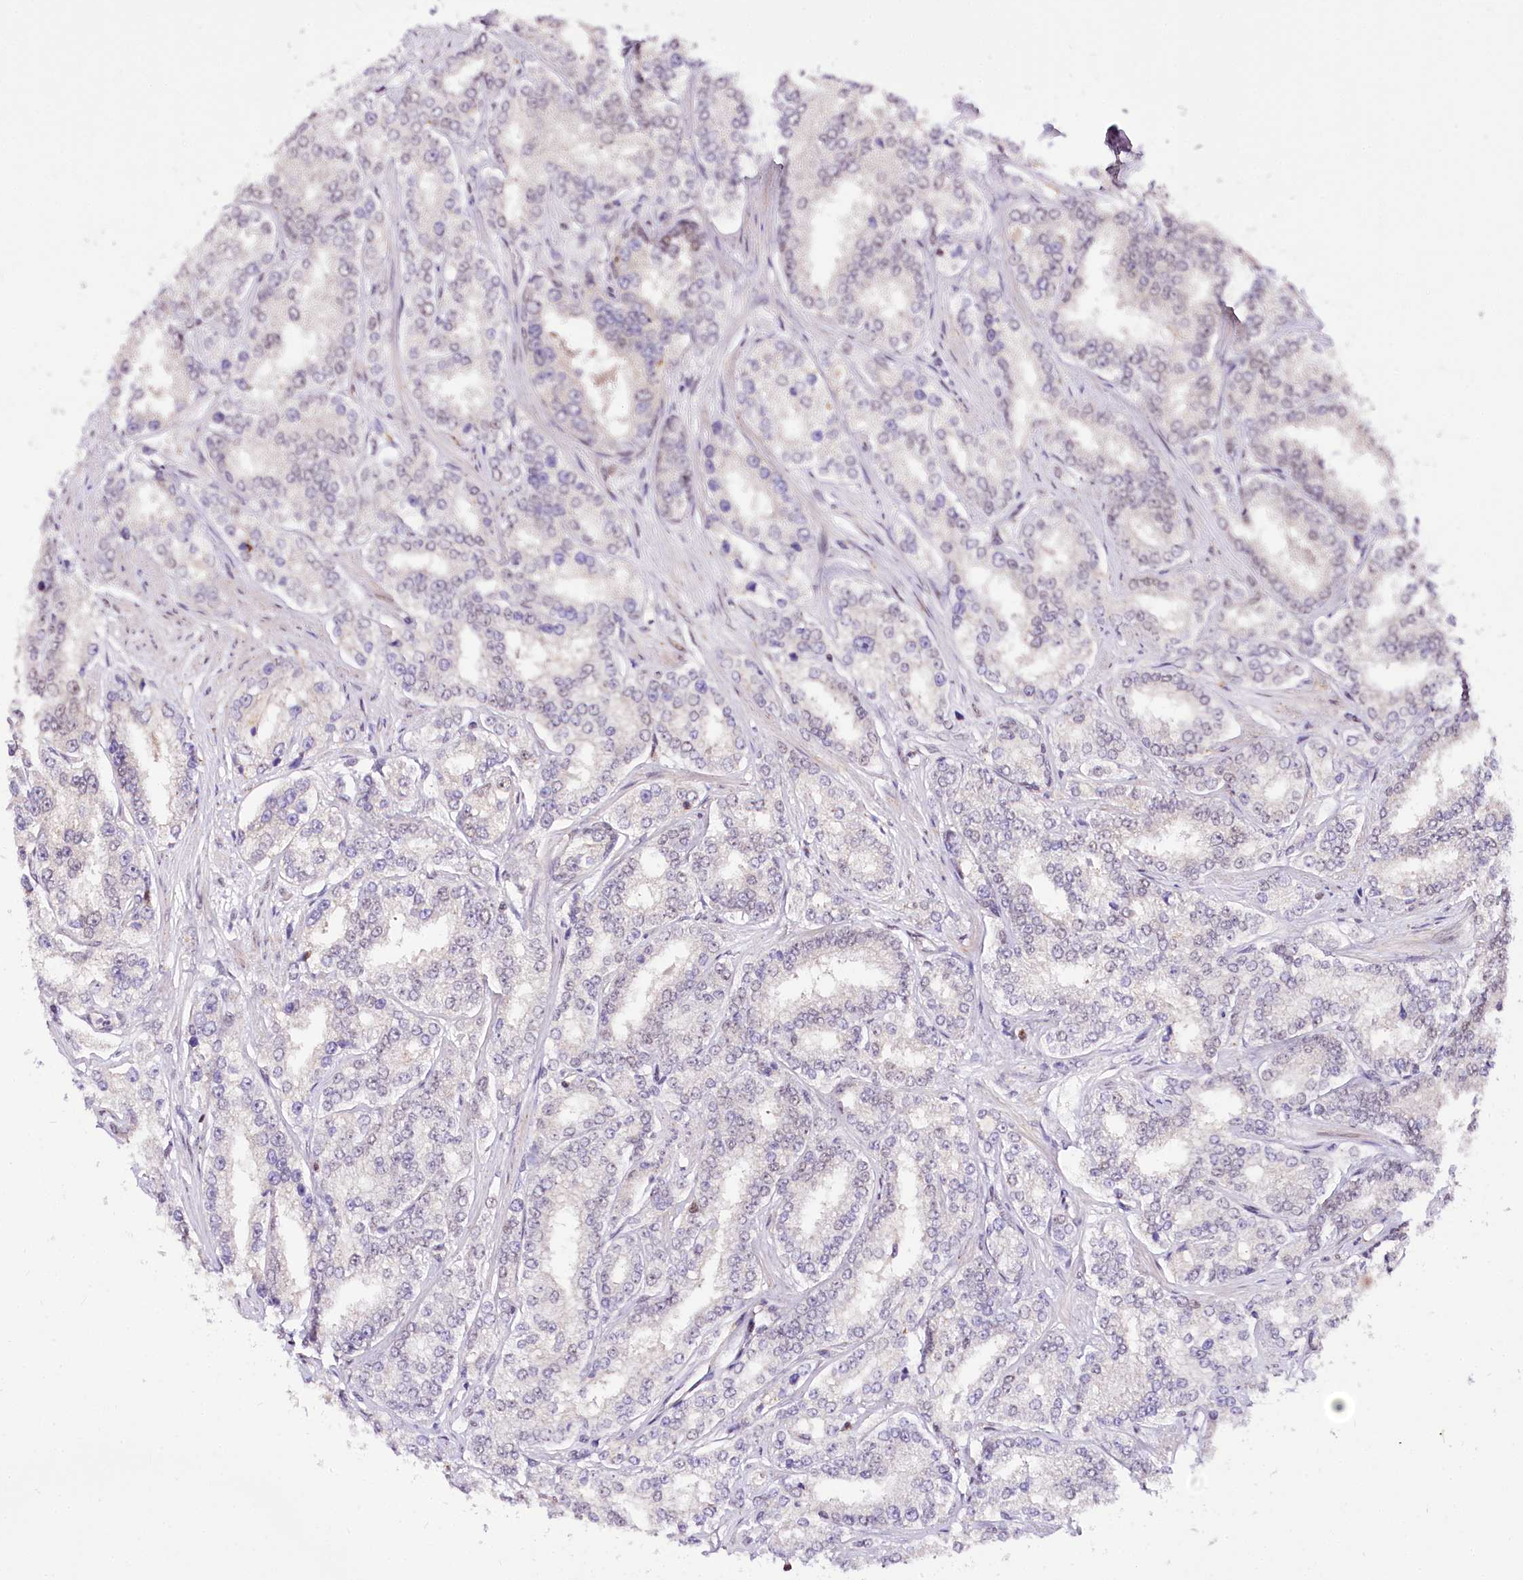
{"staining": {"intensity": "weak", "quantity": "<25%", "location": "nuclear"}, "tissue": "prostate cancer", "cell_type": "Tumor cells", "image_type": "cancer", "snomed": [{"axis": "morphology", "description": "Normal tissue, NOS"}, {"axis": "morphology", "description": "Adenocarcinoma, High grade"}, {"axis": "topography", "description": "Prostate"}], "caption": "This is a histopathology image of immunohistochemistry staining of prostate cancer (high-grade adenocarcinoma), which shows no positivity in tumor cells.", "gene": "POLA2", "patient": {"sex": "male", "age": 83}}